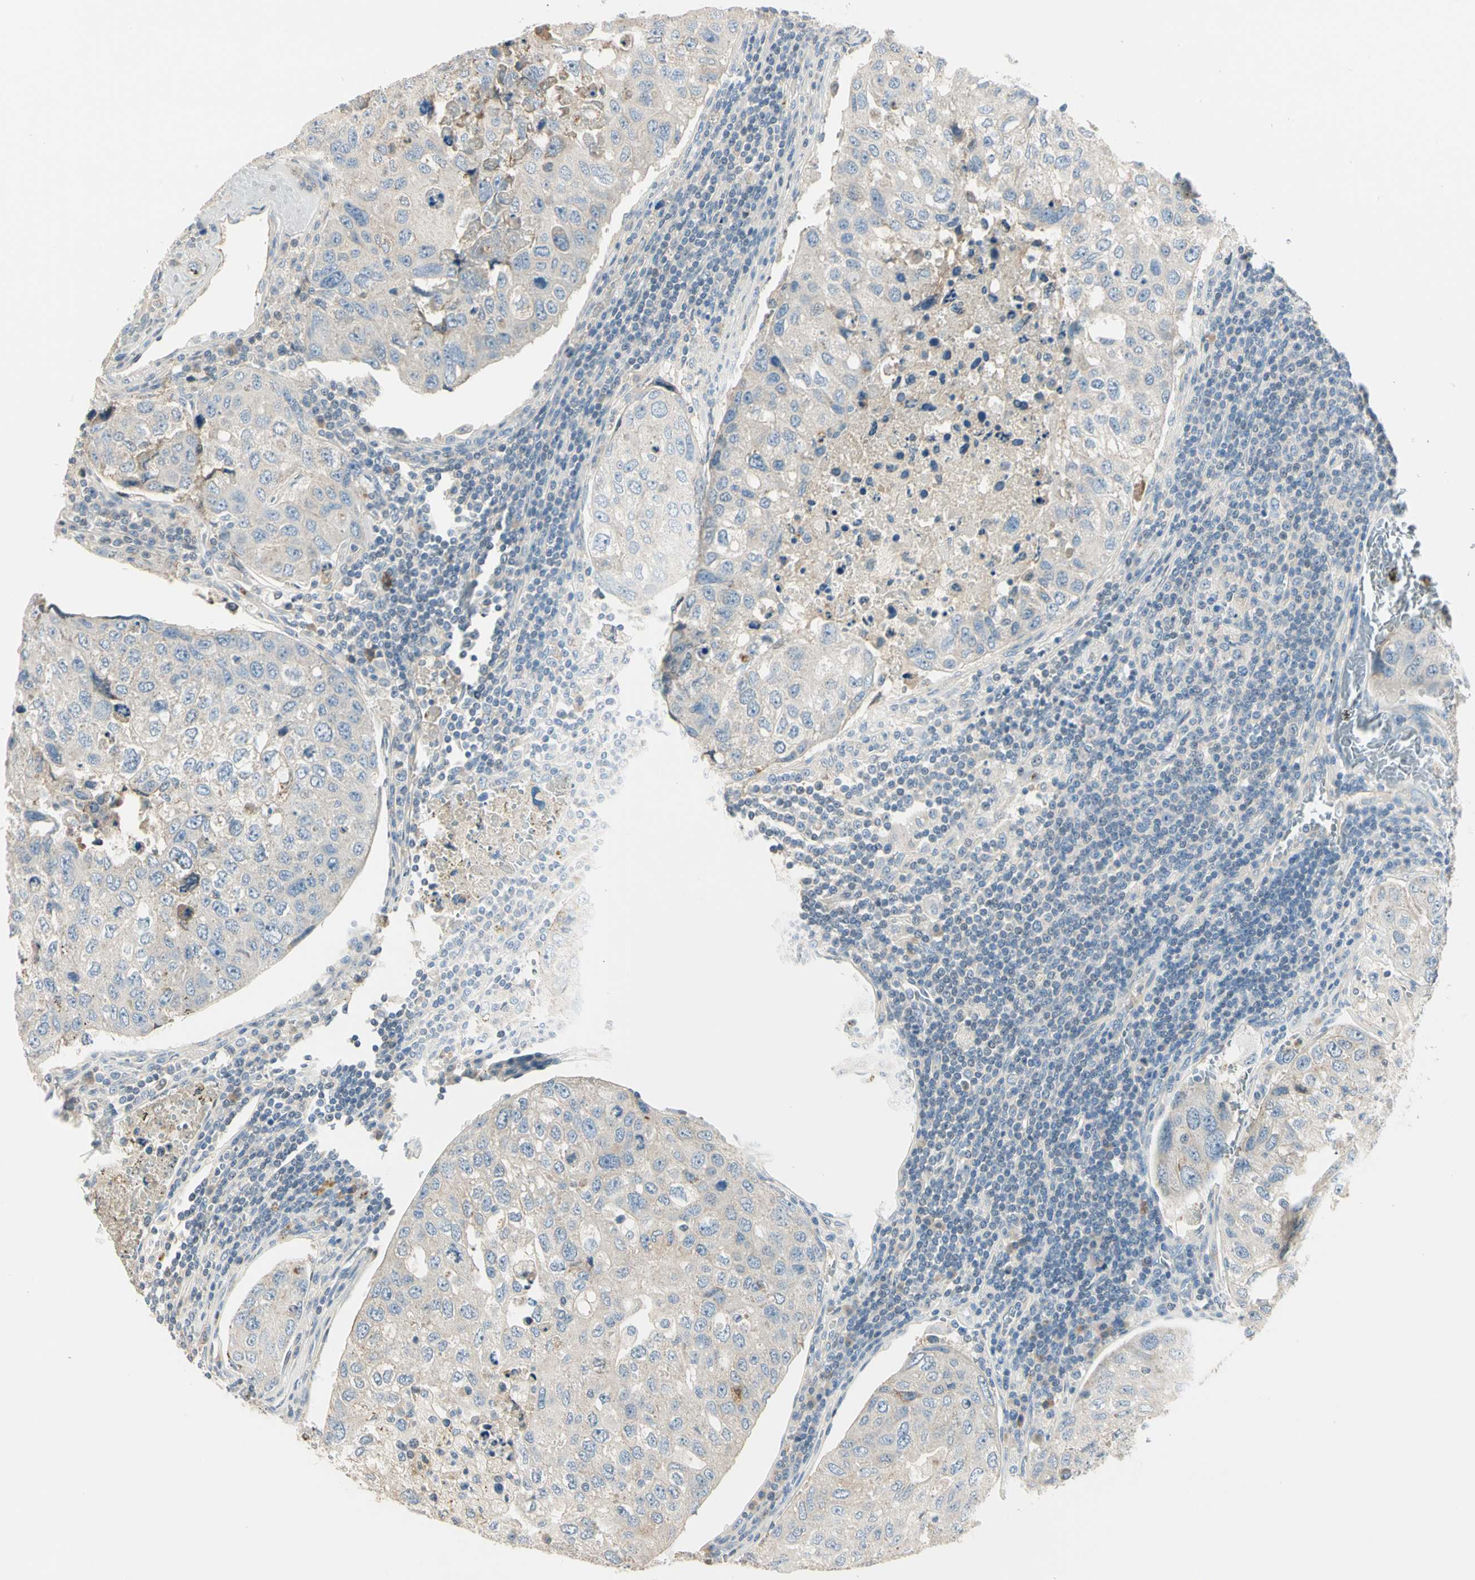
{"staining": {"intensity": "weak", "quantity": "25%-75%", "location": "cytoplasmic/membranous"}, "tissue": "urothelial cancer", "cell_type": "Tumor cells", "image_type": "cancer", "snomed": [{"axis": "morphology", "description": "Urothelial carcinoma, High grade"}, {"axis": "topography", "description": "Lymph node"}, {"axis": "topography", "description": "Urinary bladder"}], "caption": "High-magnification brightfield microscopy of urothelial cancer stained with DAB (3,3'-diaminobenzidine) (brown) and counterstained with hematoxylin (blue). tumor cells exhibit weak cytoplasmic/membranous staining is present in approximately25%-75% of cells.", "gene": "GPR153", "patient": {"sex": "male", "age": 51}}